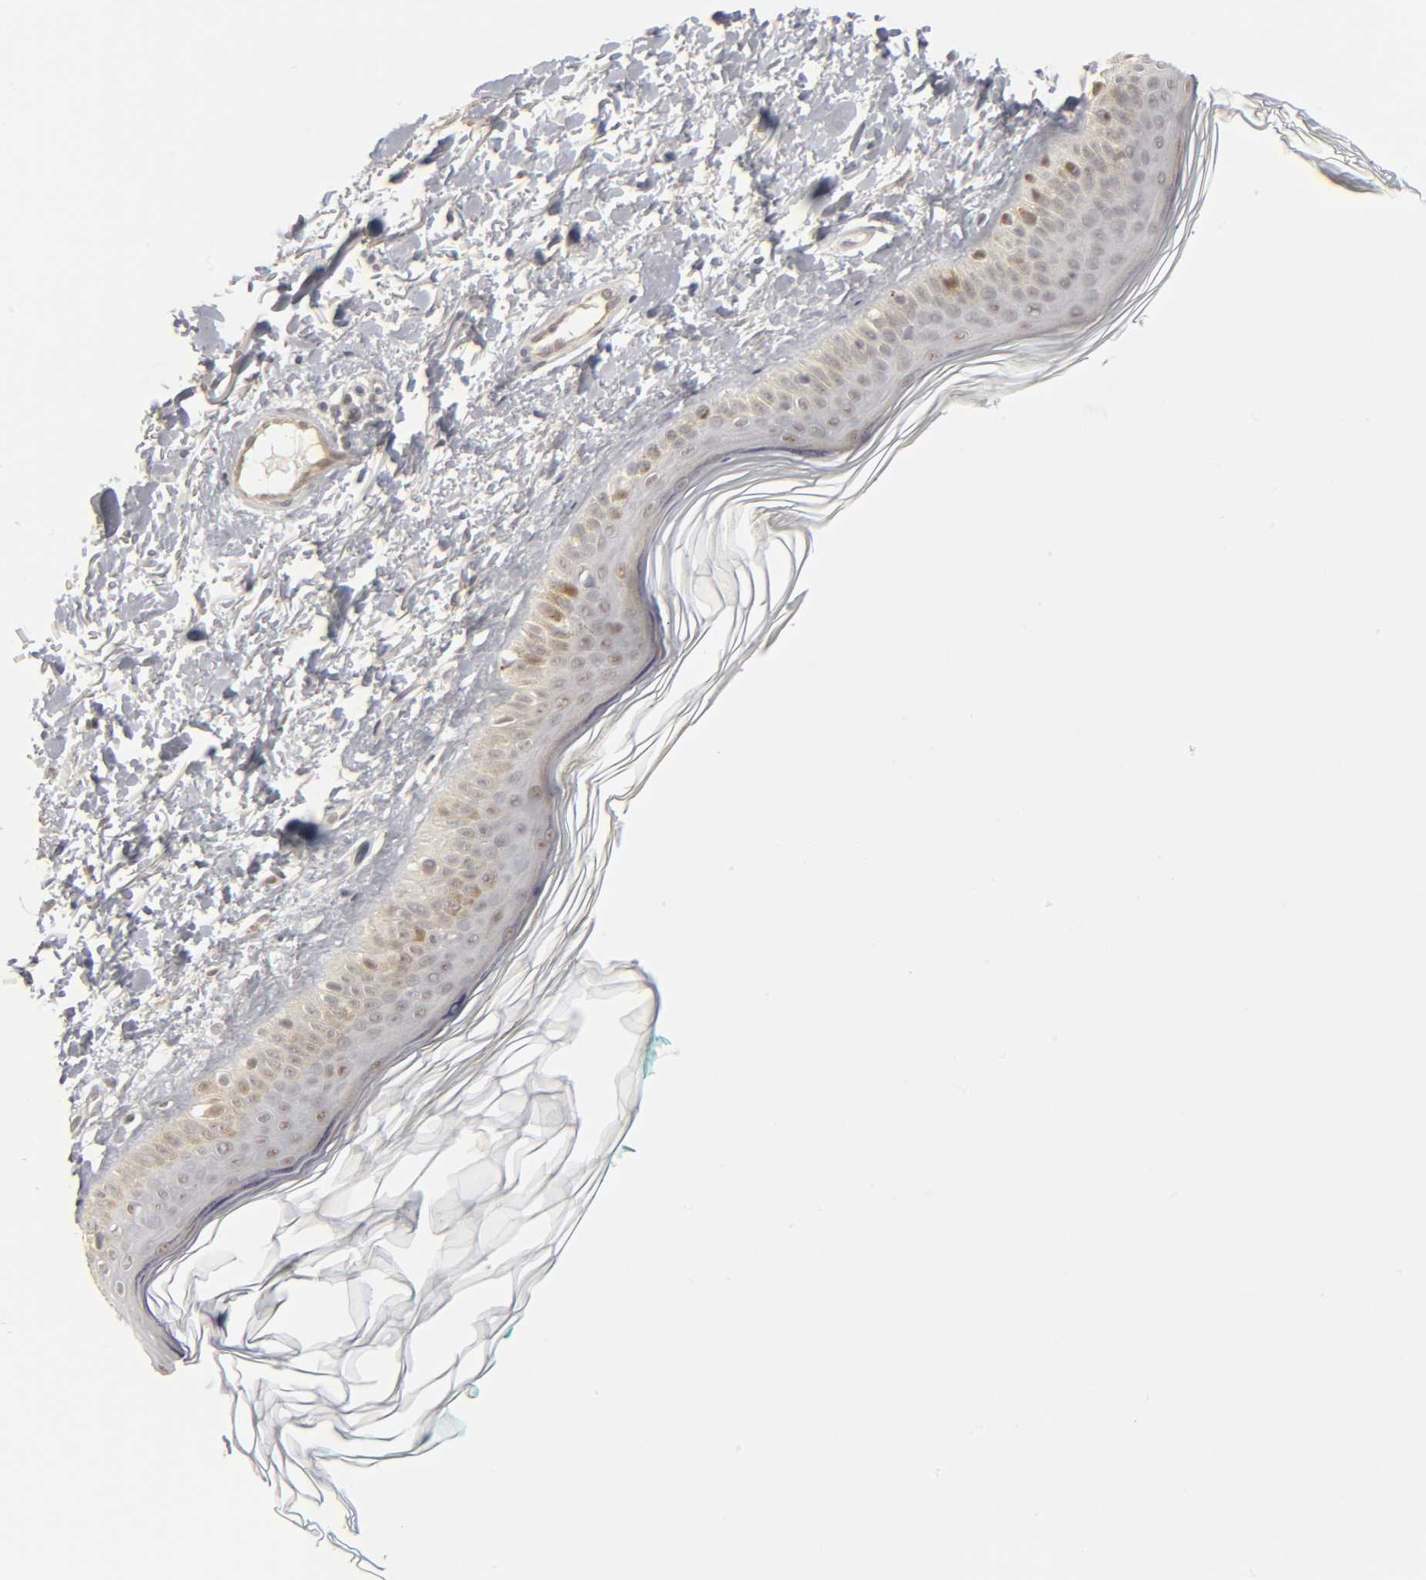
{"staining": {"intensity": "negative", "quantity": "none", "location": "none"}, "tissue": "skin", "cell_type": "Fibroblasts", "image_type": "normal", "snomed": [{"axis": "morphology", "description": "Normal tissue, NOS"}, {"axis": "topography", "description": "Skin"}], "caption": "Immunohistochemistry (IHC) of normal human skin displays no positivity in fibroblasts. (DAB (3,3'-diaminobenzidine) immunohistochemistry visualized using brightfield microscopy, high magnification).", "gene": "PDLIM3", "patient": {"sex": "male", "age": 71}}